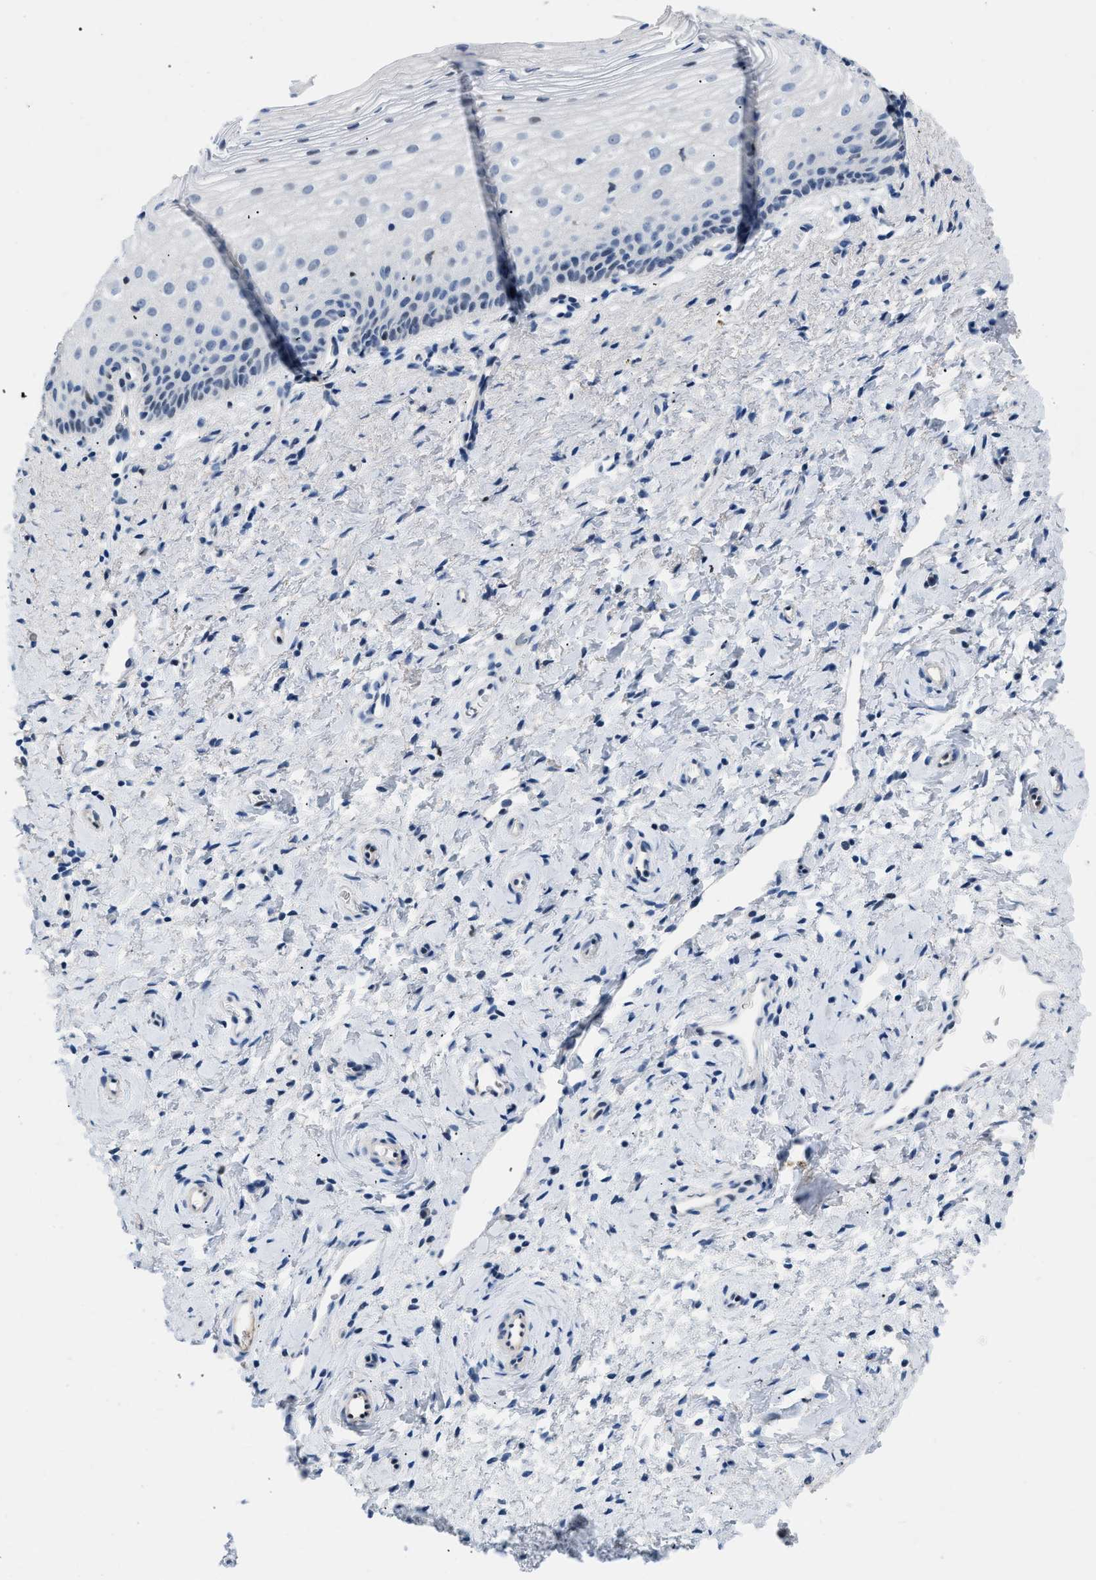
{"staining": {"intensity": "negative", "quantity": "none", "location": "none"}, "tissue": "cervix", "cell_type": "Glandular cells", "image_type": "normal", "snomed": [{"axis": "morphology", "description": "Normal tissue, NOS"}, {"axis": "topography", "description": "Cervix"}], "caption": "An immunohistochemistry photomicrograph of unremarkable cervix is shown. There is no staining in glandular cells of cervix.", "gene": "BOLL", "patient": {"sex": "female", "age": 72}}